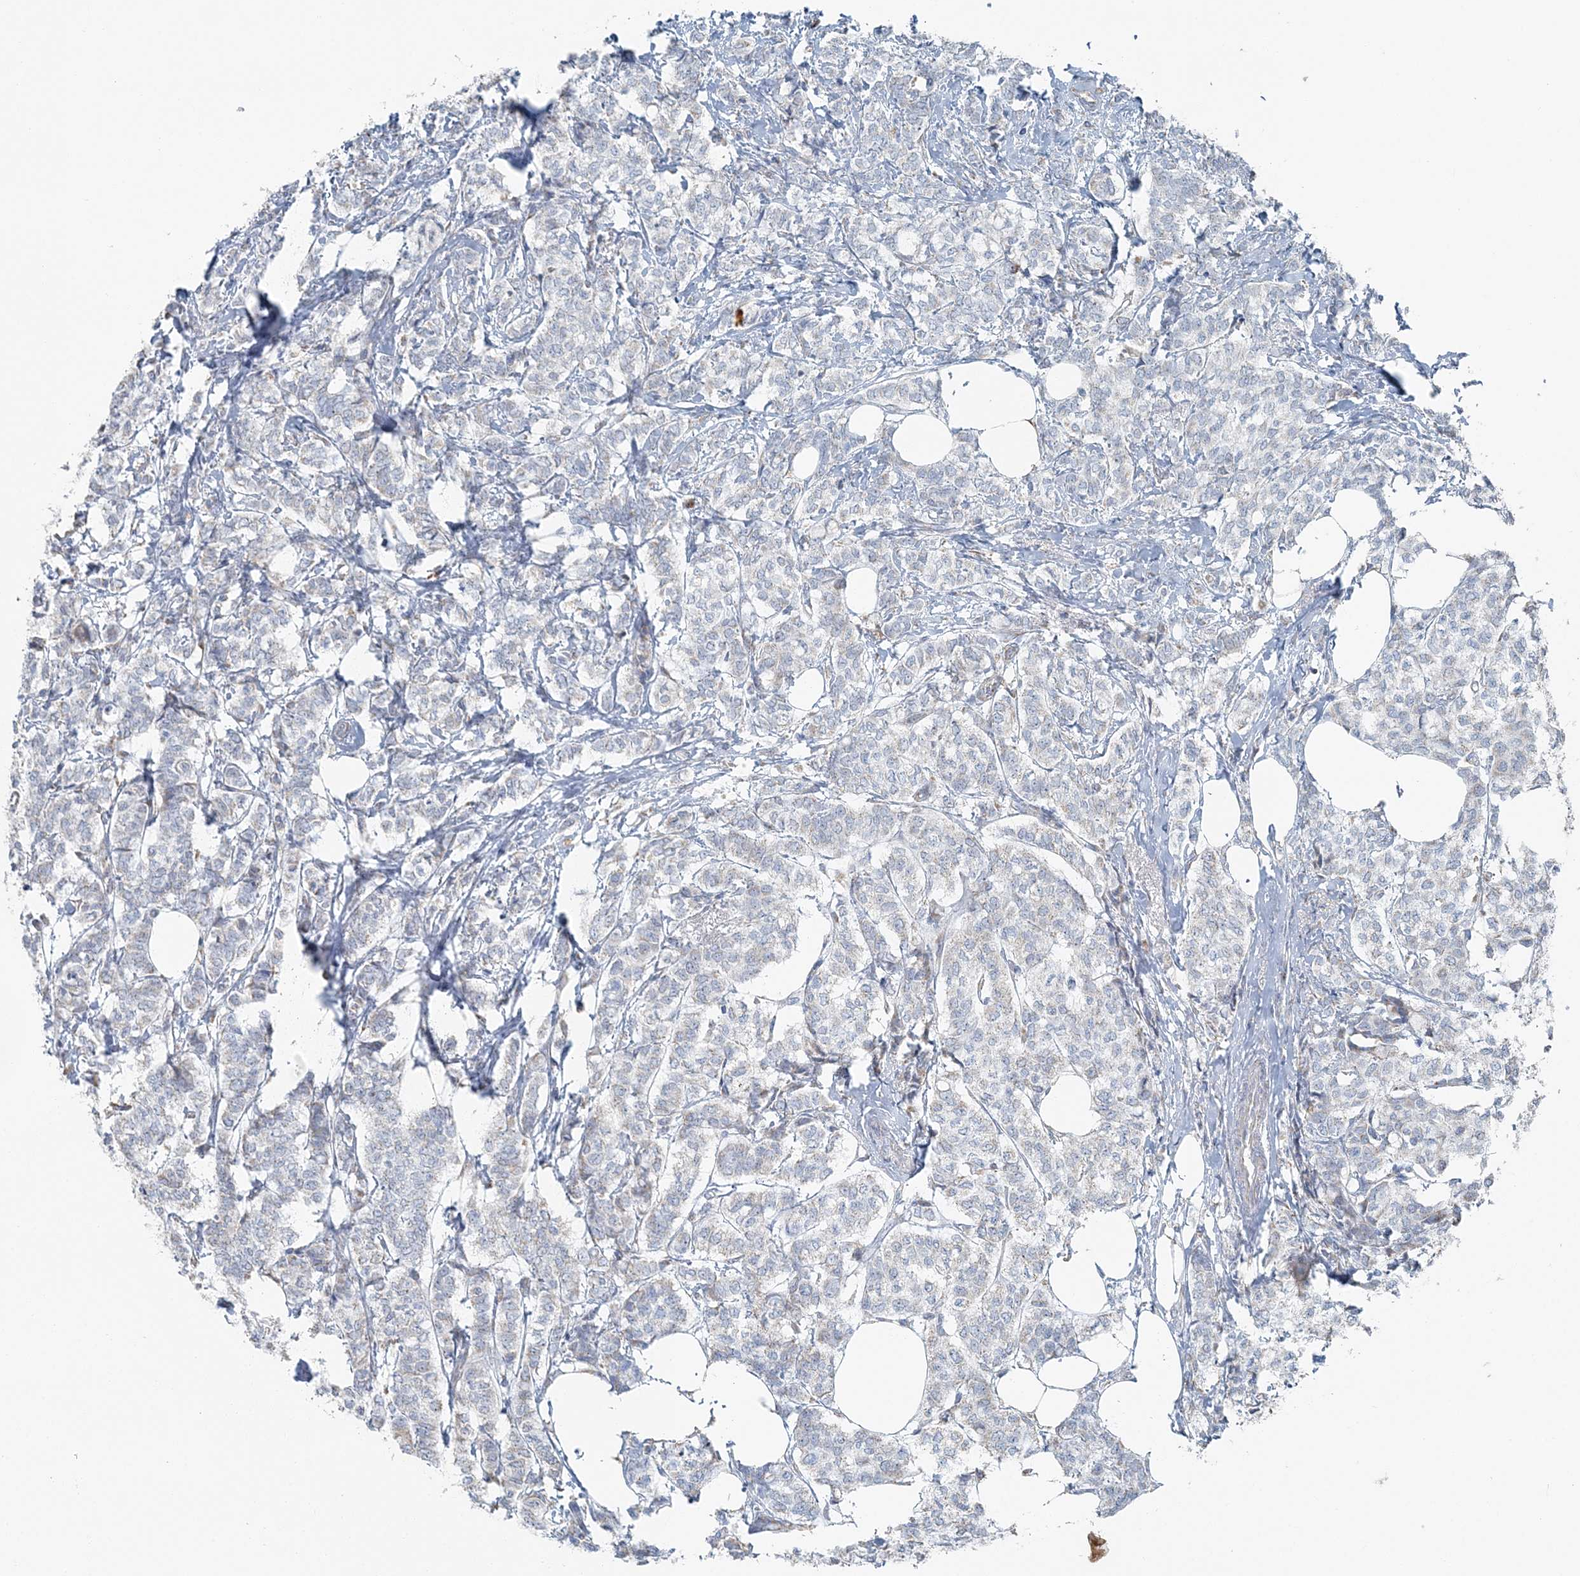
{"staining": {"intensity": "negative", "quantity": "none", "location": "none"}, "tissue": "breast cancer", "cell_type": "Tumor cells", "image_type": "cancer", "snomed": [{"axis": "morphology", "description": "Lobular carcinoma"}, {"axis": "topography", "description": "Breast"}], "caption": "DAB immunohistochemical staining of human breast cancer (lobular carcinoma) reveals no significant expression in tumor cells.", "gene": "SLC22A16", "patient": {"sex": "female", "age": 60}}